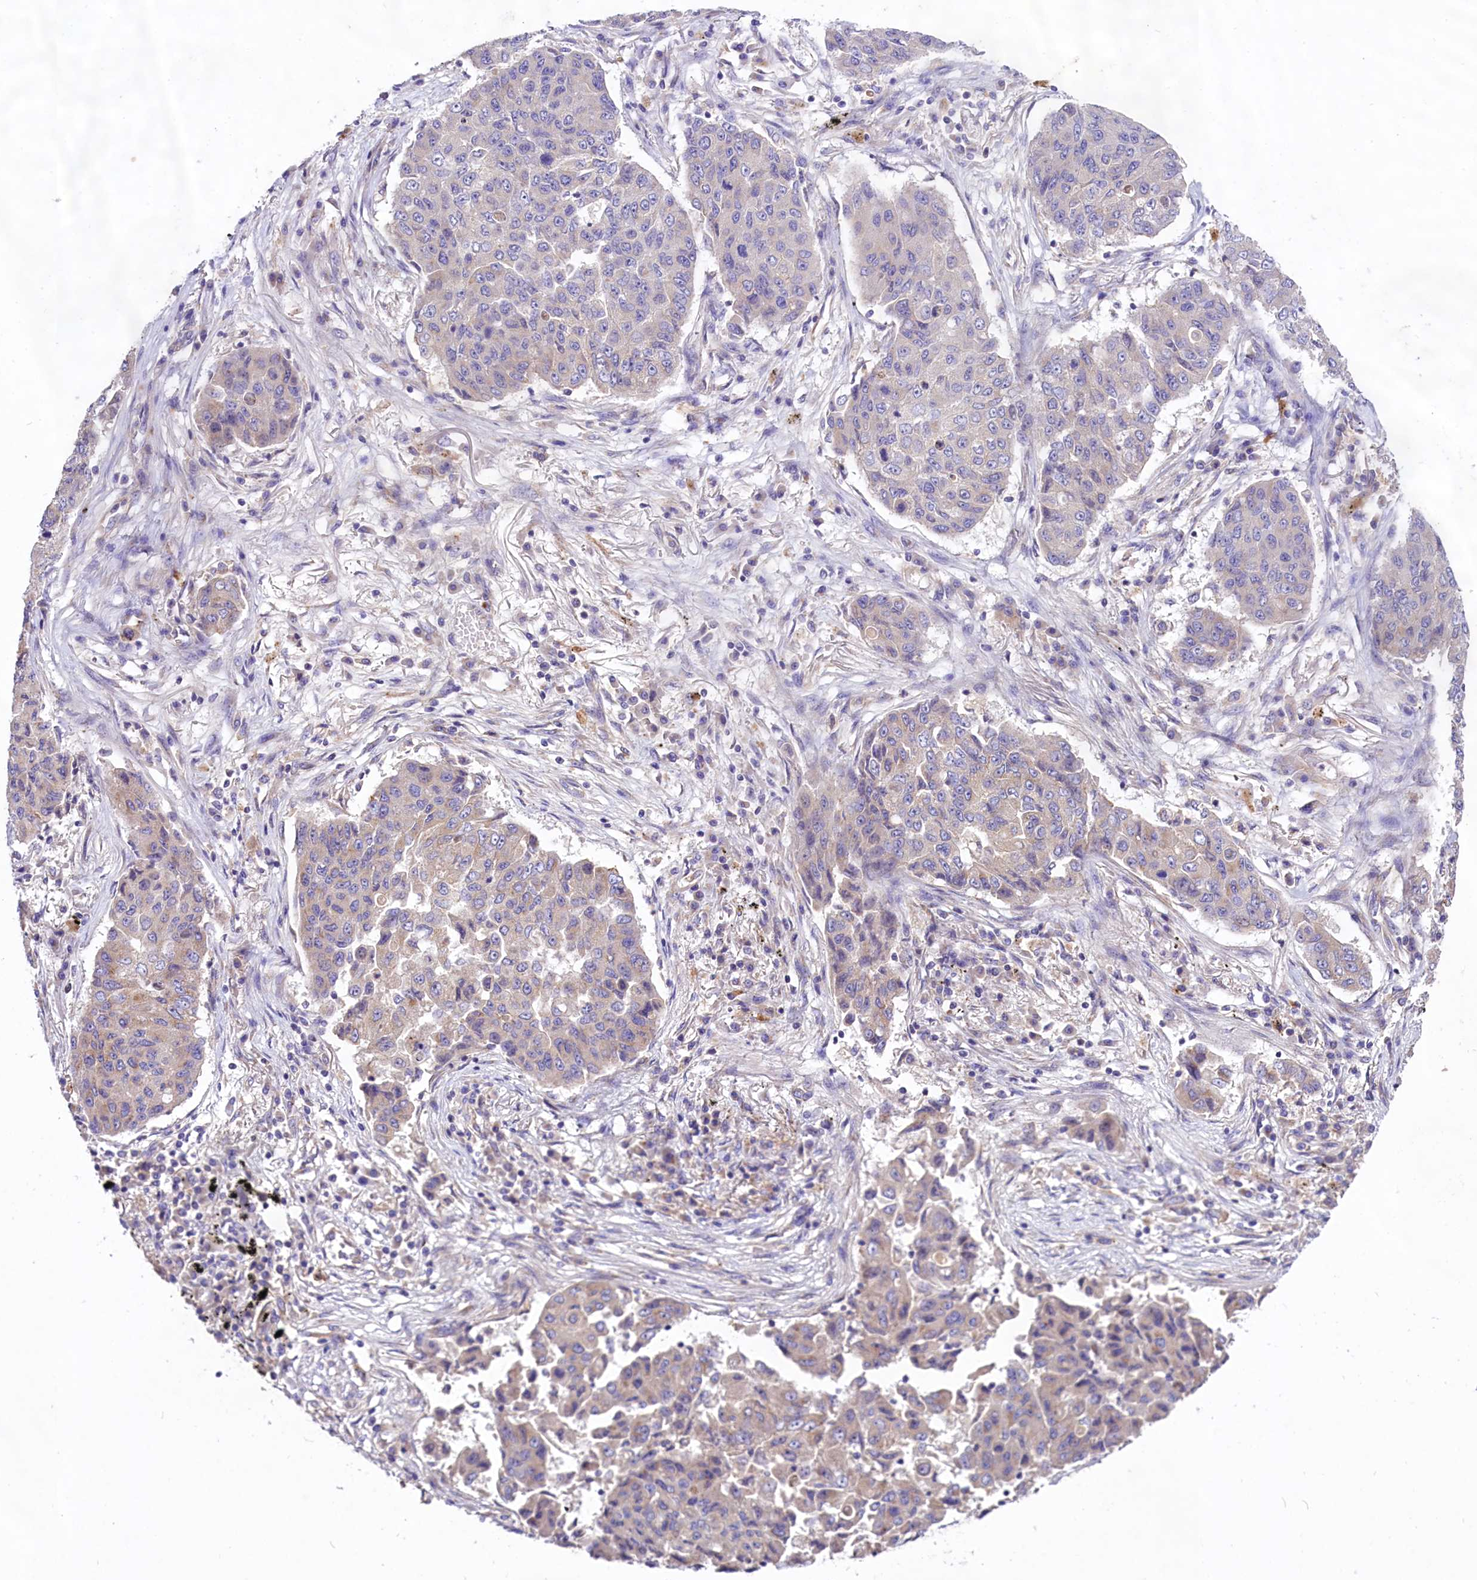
{"staining": {"intensity": "negative", "quantity": "none", "location": "none"}, "tissue": "lung cancer", "cell_type": "Tumor cells", "image_type": "cancer", "snomed": [{"axis": "morphology", "description": "Squamous cell carcinoma, NOS"}, {"axis": "topography", "description": "Lung"}], "caption": "Tumor cells are negative for protein expression in human squamous cell carcinoma (lung).", "gene": "PEMT", "patient": {"sex": "male", "age": 74}}